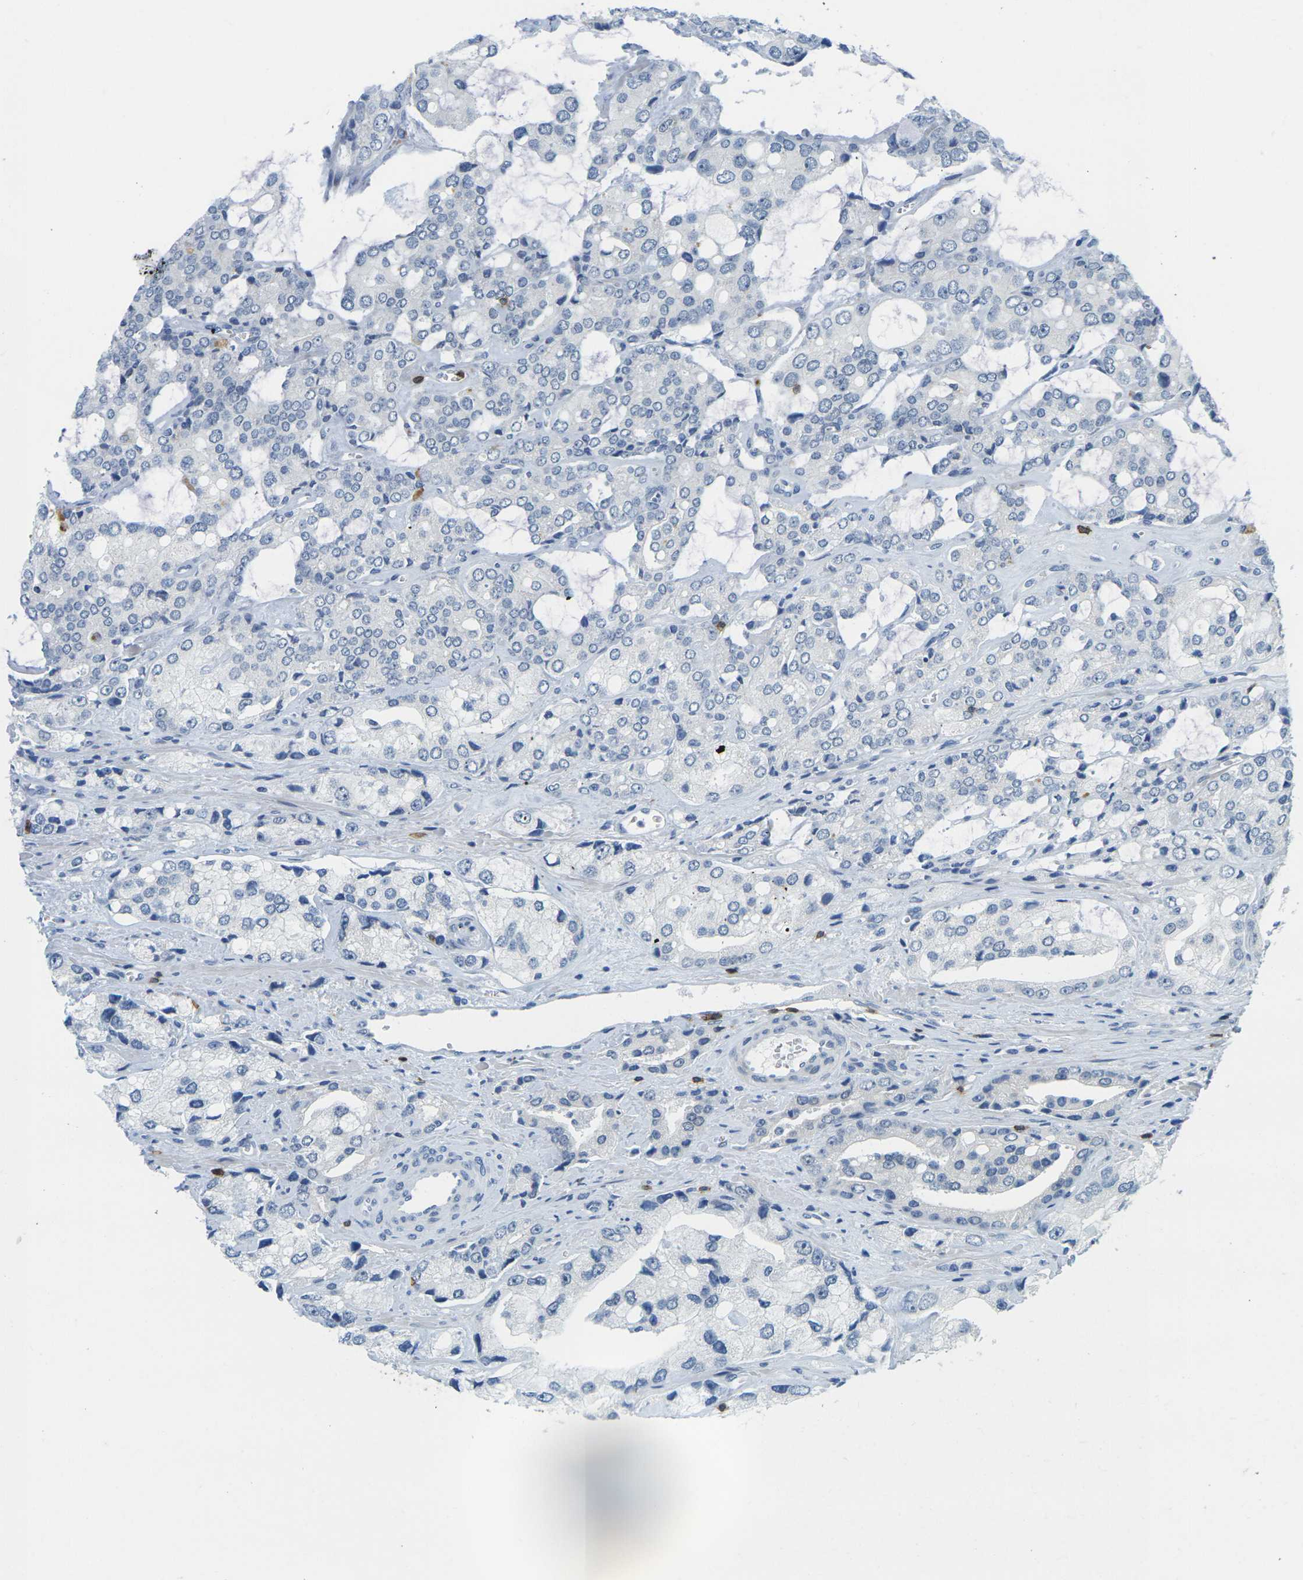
{"staining": {"intensity": "negative", "quantity": "none", "location": "none"}, "tissue": "prostate cancer", "cell_type": "Tumor cells", "image_type": "cancer", "snomed": [{"axis": "morphology", "description": "Adenocarcinoma, High grade"}, {"axis": "topography", "description": "Prostate"}], "caption": "Immunohistochemistry (IHC) of human prostate cancer (adenocarcinoma (high-grade)) reveals no staining in tumor cells. Nuclei are stained in blue.", "gene": "CD3D", "patient": {"sex": "male", "age": 67}}